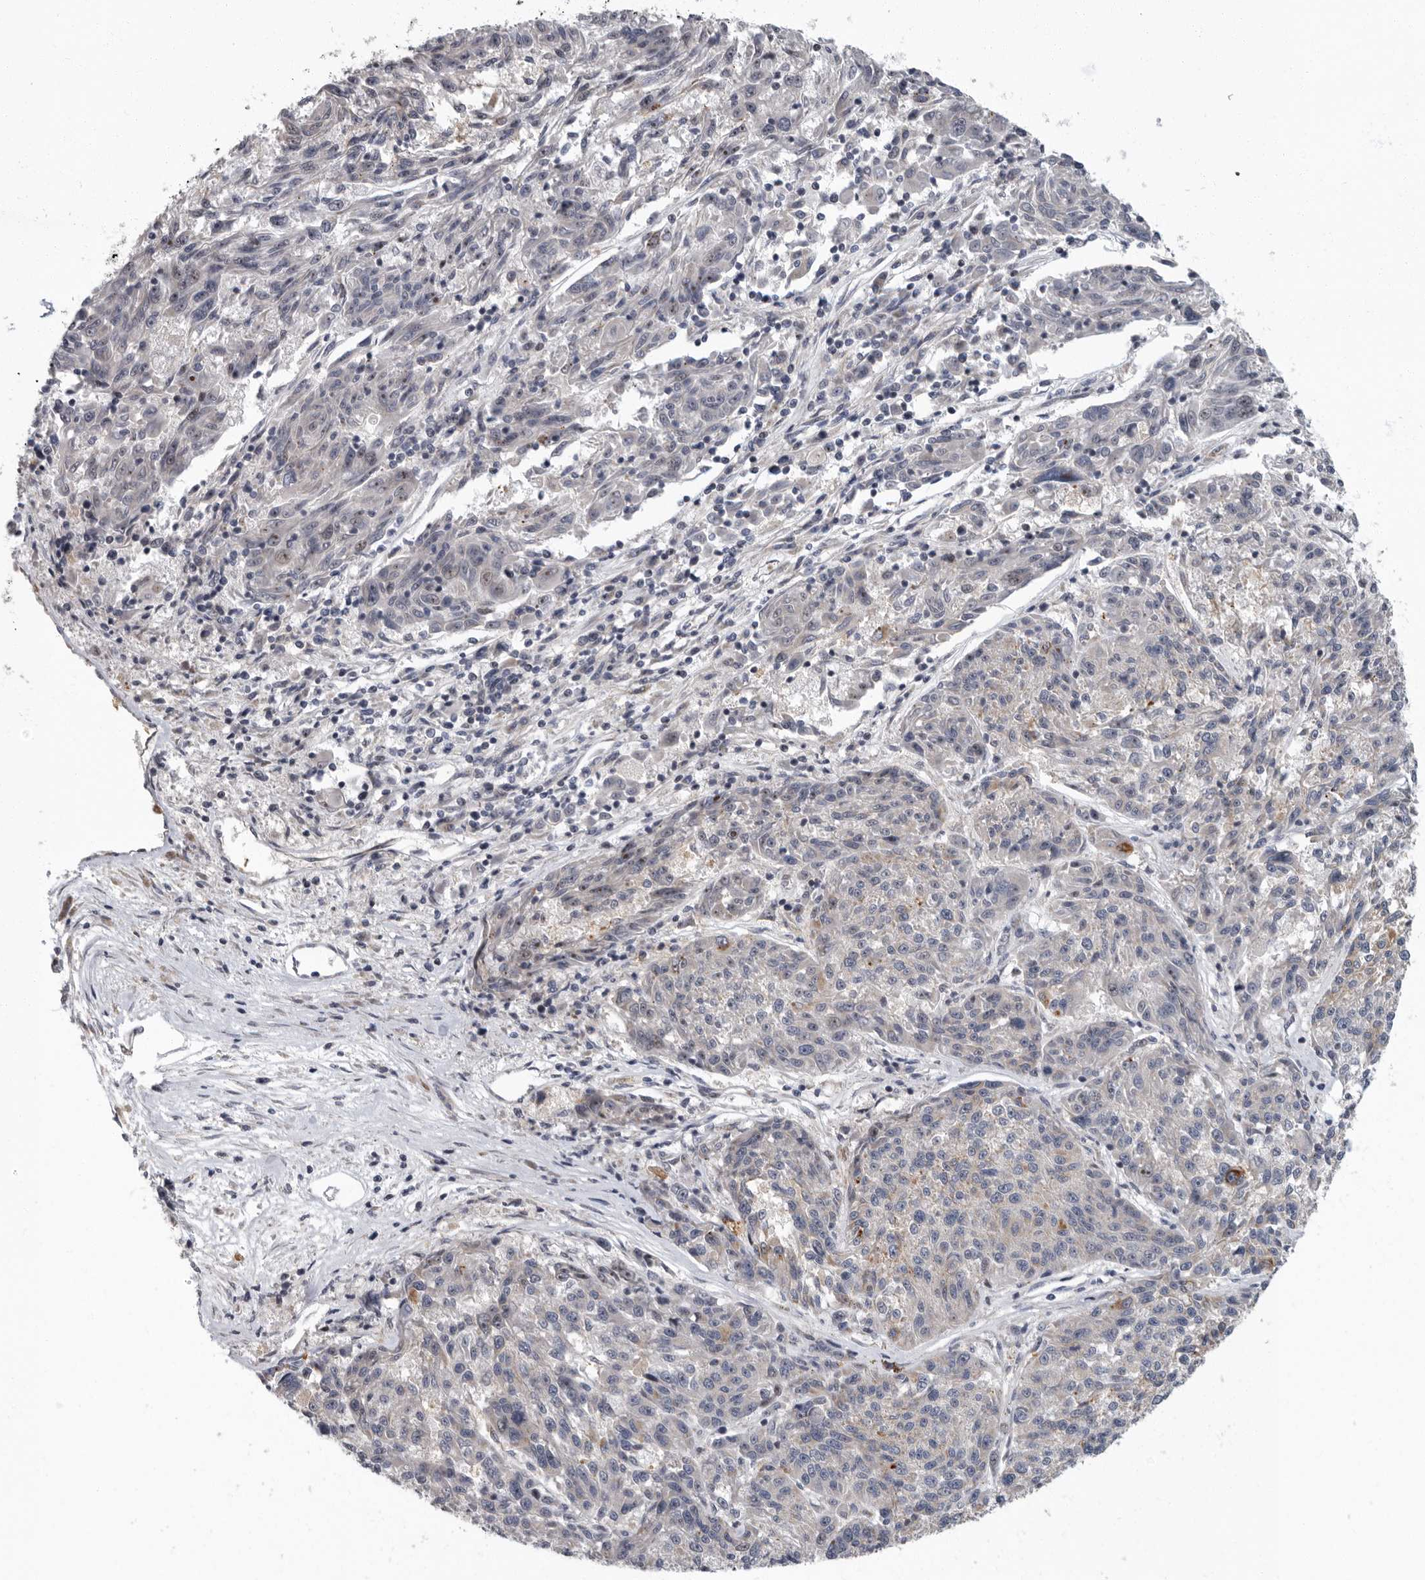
{"staining": {"intensity": "negative", "quantity": "none", "location": "none"}, "tissue": "melanoma", "cell_type": "Tumor cells", "image_type": "cancer", "snomed": [{"axis": "morphology", "description": "Malignant melanoma, NOS"}, {"axis": "topography", "description": "Skin"}], "caption": "Immunohistochemistry (IHC) image of melanoma stained for a protein (brown), which reveals no positivity in tumor cells.", "gene": "PDCD11", "patient": {"sex": "male", "age": 53}}